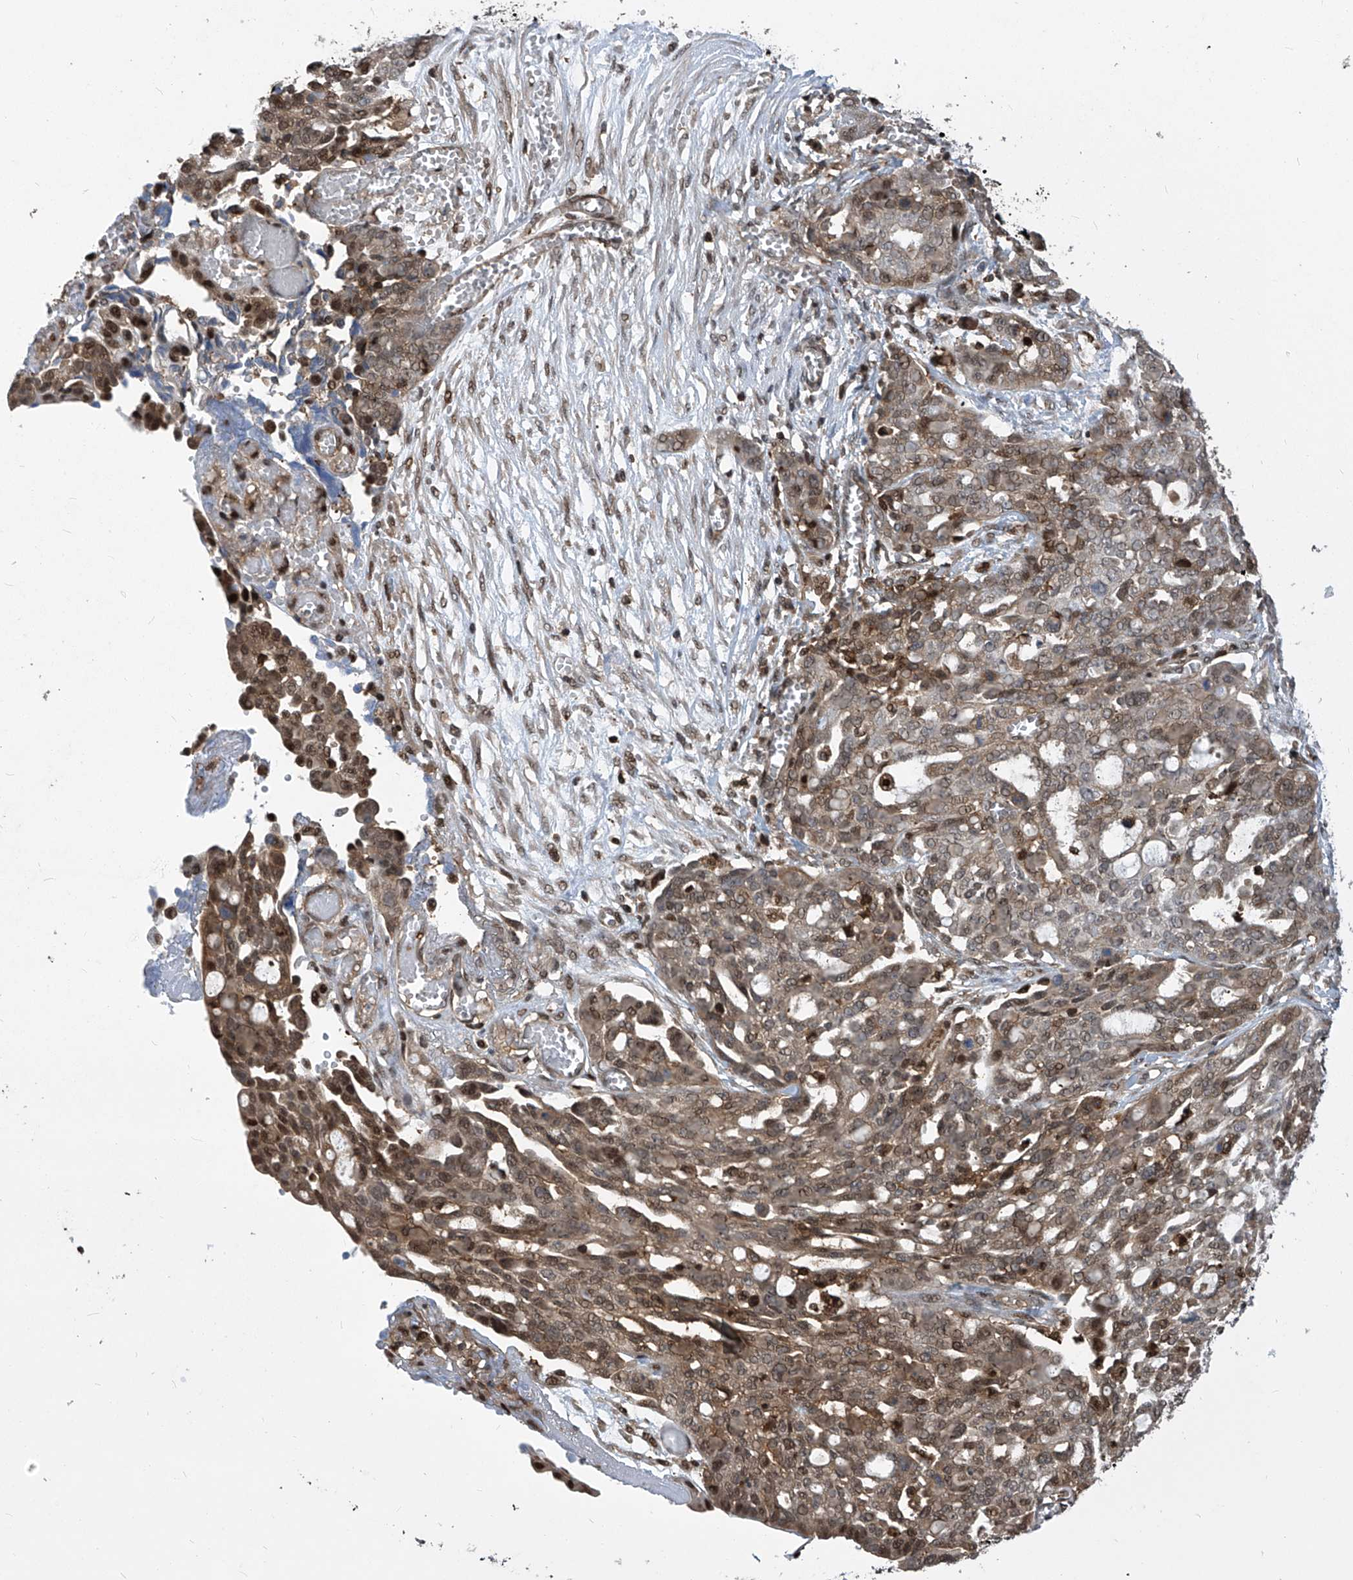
{"staining": {"intensity": "moderate", "quantity": "25%-75%", "location": "cytoplasmic/membranous,nuclear"}, "tissue": "ovarian cancer", "cell_type": "Tumor cells", "image_type": "cancer", "snomed": [{"axis": "morphology", "description": "Cystadenocarcinoma, serous, NOS"}, {"axis": "topography", "description": "Soft tissue"}, {"axis": "topography", "description": "Ovary"}], "caption": "This micrograph reveals serous cystadenocarcinoma (ovarian) stained with IHC to label a protein in brown. The cytoplasmic/membranous and nuclear of tumor cells show moderate positivity for the protein. Nuclei are counter-stained blue.", "gene": "PSMB1", "patient": {"sex": "female", "age": 57}}